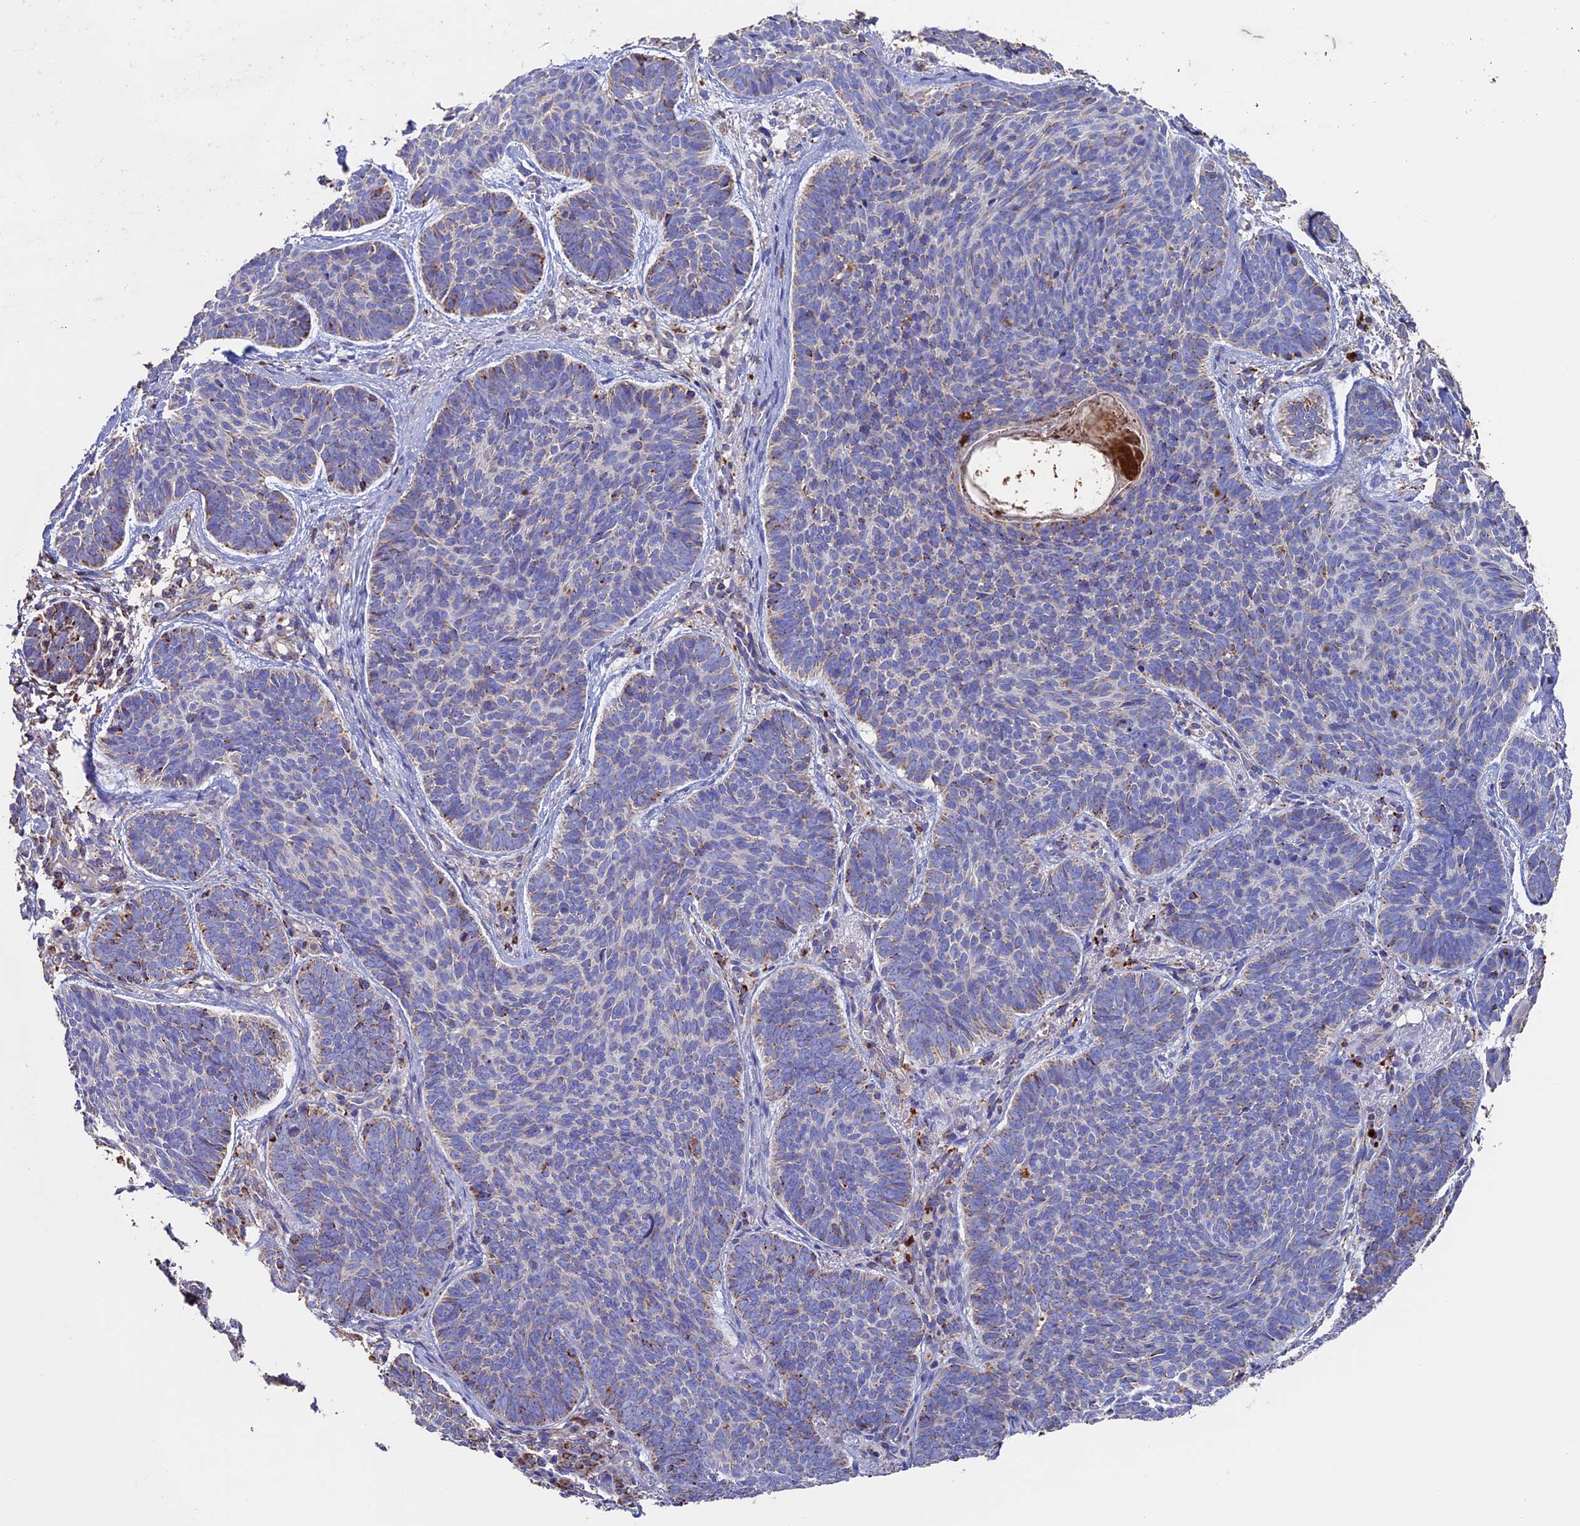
{"staining": {"intensity": "weak", "quantity": "<25%", "location": "cytoplasmic/membranous"}, "tissue": "skin cancer", "cell_type": "Tumor cells", "image_type": "cancer", "snomed": [{"axis": "morphology", "description": "Basal cell carcinoma"}, {"axis": "topography", "description": "Skin"}], "caption": "This is an immunohistochemistry (IHC) histopathology image of human skin basal cell carcinoma. There is no positivity in tumor cells.", "gene": "ADAT1", "patient": {"sex": "female", "age": 74}}